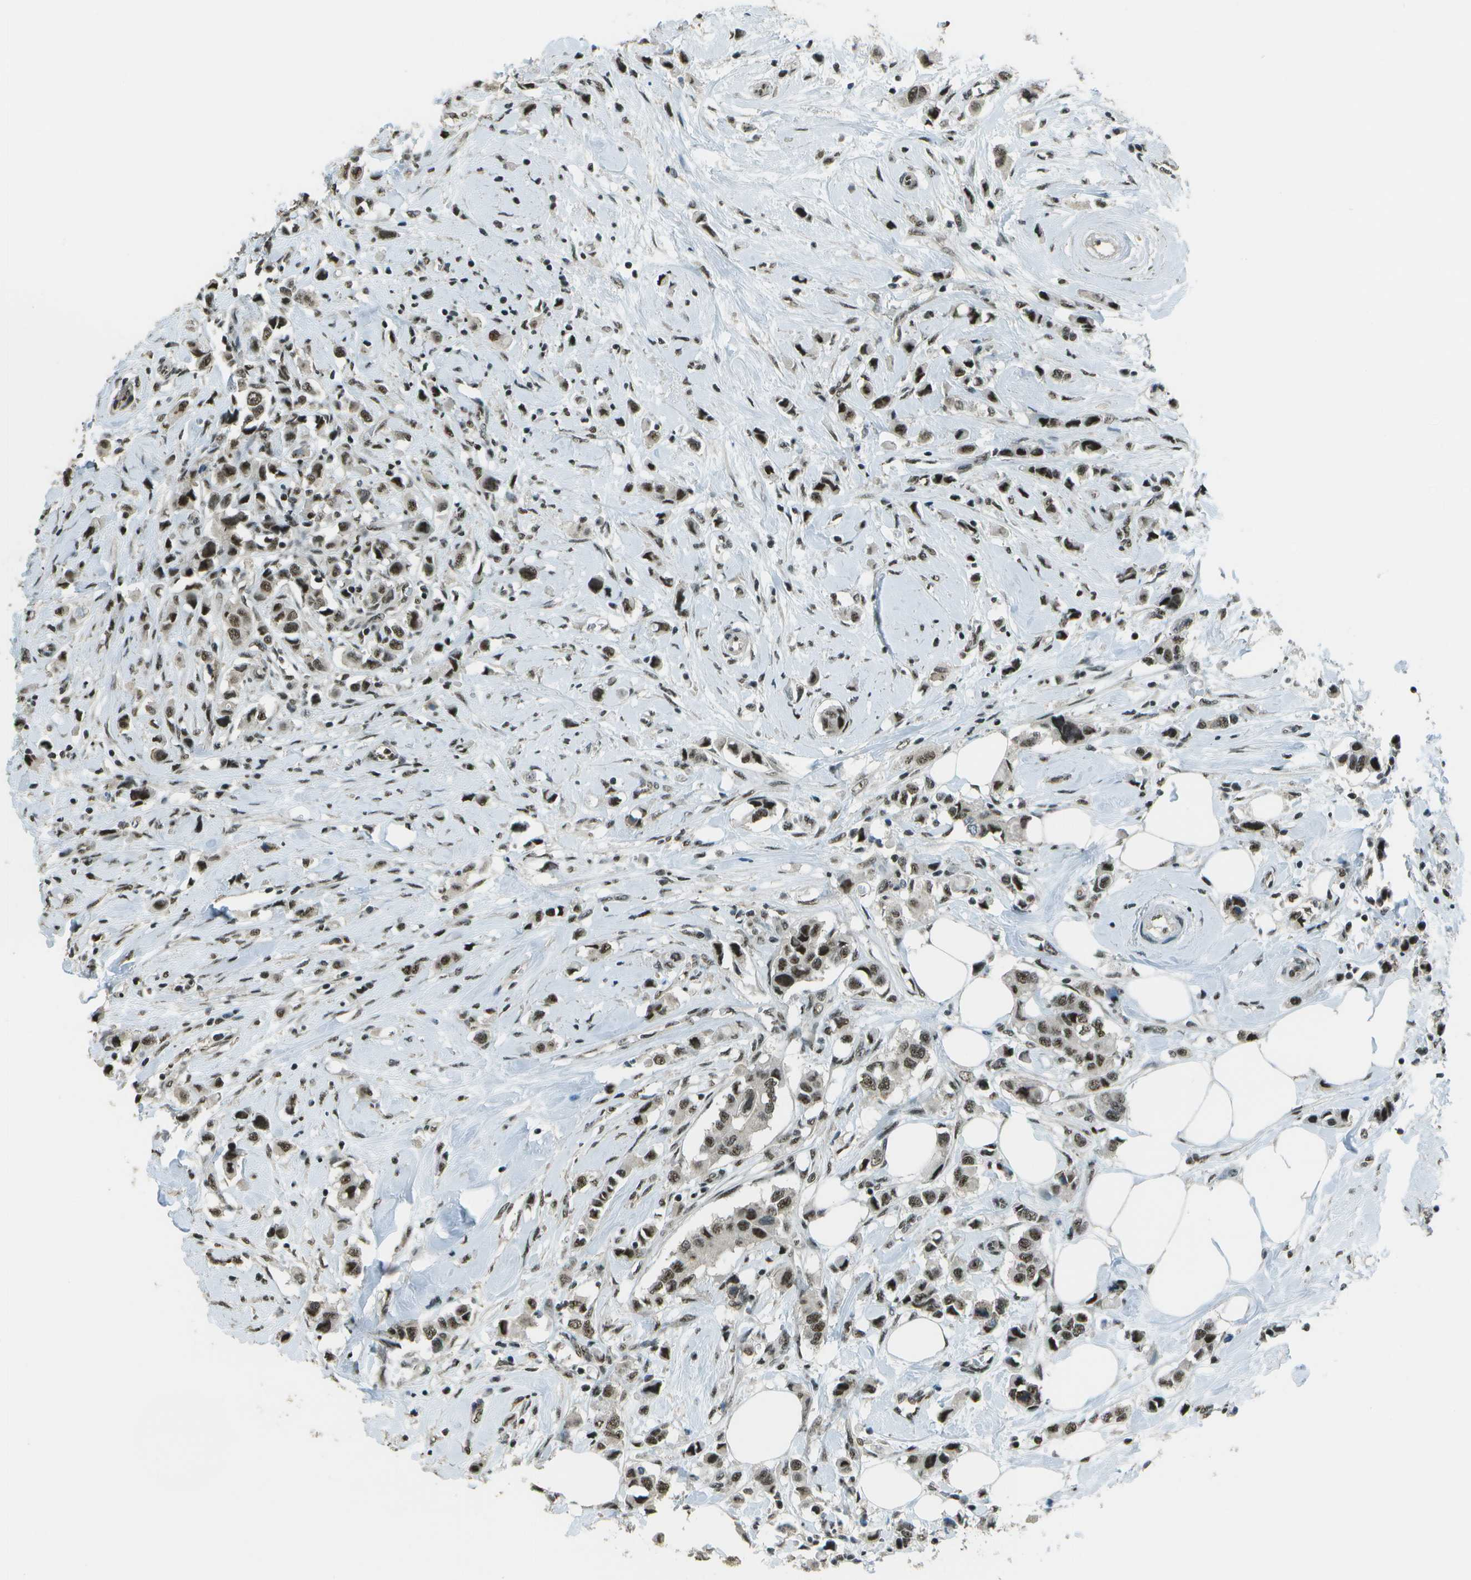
{"staining": {"intensity": "moderate", "quantity": ">75%", "location": "nuclear"}, "tissue": "breast cancer", "cell_type": "Tumor cells", "image_type": "cancer", "snomed": [{"axis": "morphology", "description": "Normal tissue, NOS"}, {"axis": "morphology", "description": "Duct carcinoma"}, {"axis": "topography", "description": "Breast"}], "caption": "Moderate nuclear staining for a protein is identified in about >75% of tumor cells of breast cancer (infiltrating ductal carcinoma) using immunohistochemistry (IHC).", "gene": "DEPDC1", "patient": {"sex": "female", "age": 50}}